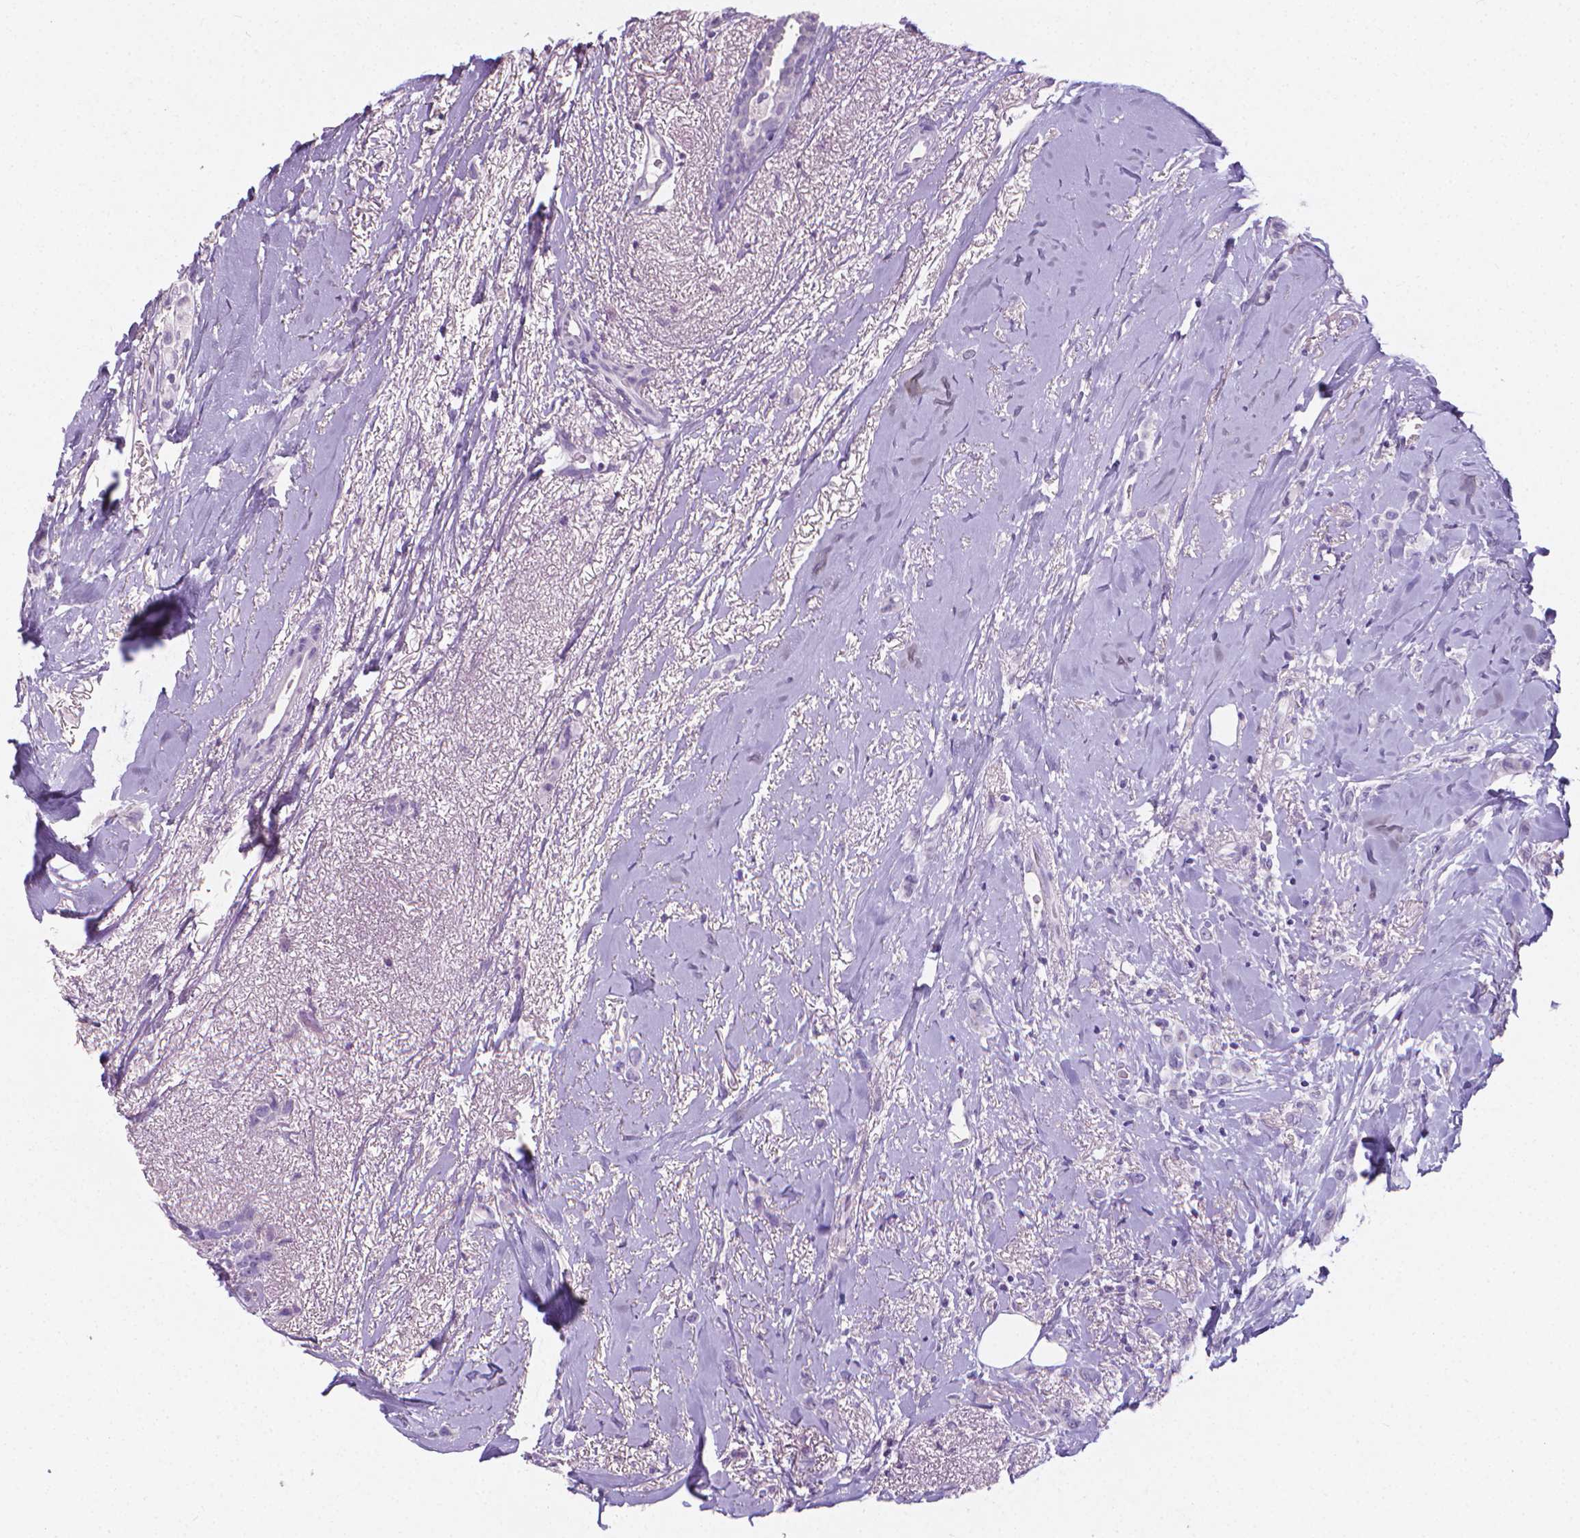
{"staining": {"intensity": "negative", "quantity": "none", "location": "none"}, "tissue": "breast cancer", "cell_type": "Tumor cells", "image_type": "cancer", "snomed": [{"axis": "morphology", "description": "Lobular carcinoma"}, {"axis": "topography", "description": "Breast"}], "caption": "Immunohistochemistry (IHC) micrograph of human breast lobular carcinoma stained for a protein (brown), which shows no expression in tumor cells.", "gene": "XPNPEP2", "patient": {"sex": "female", "age": 66}}